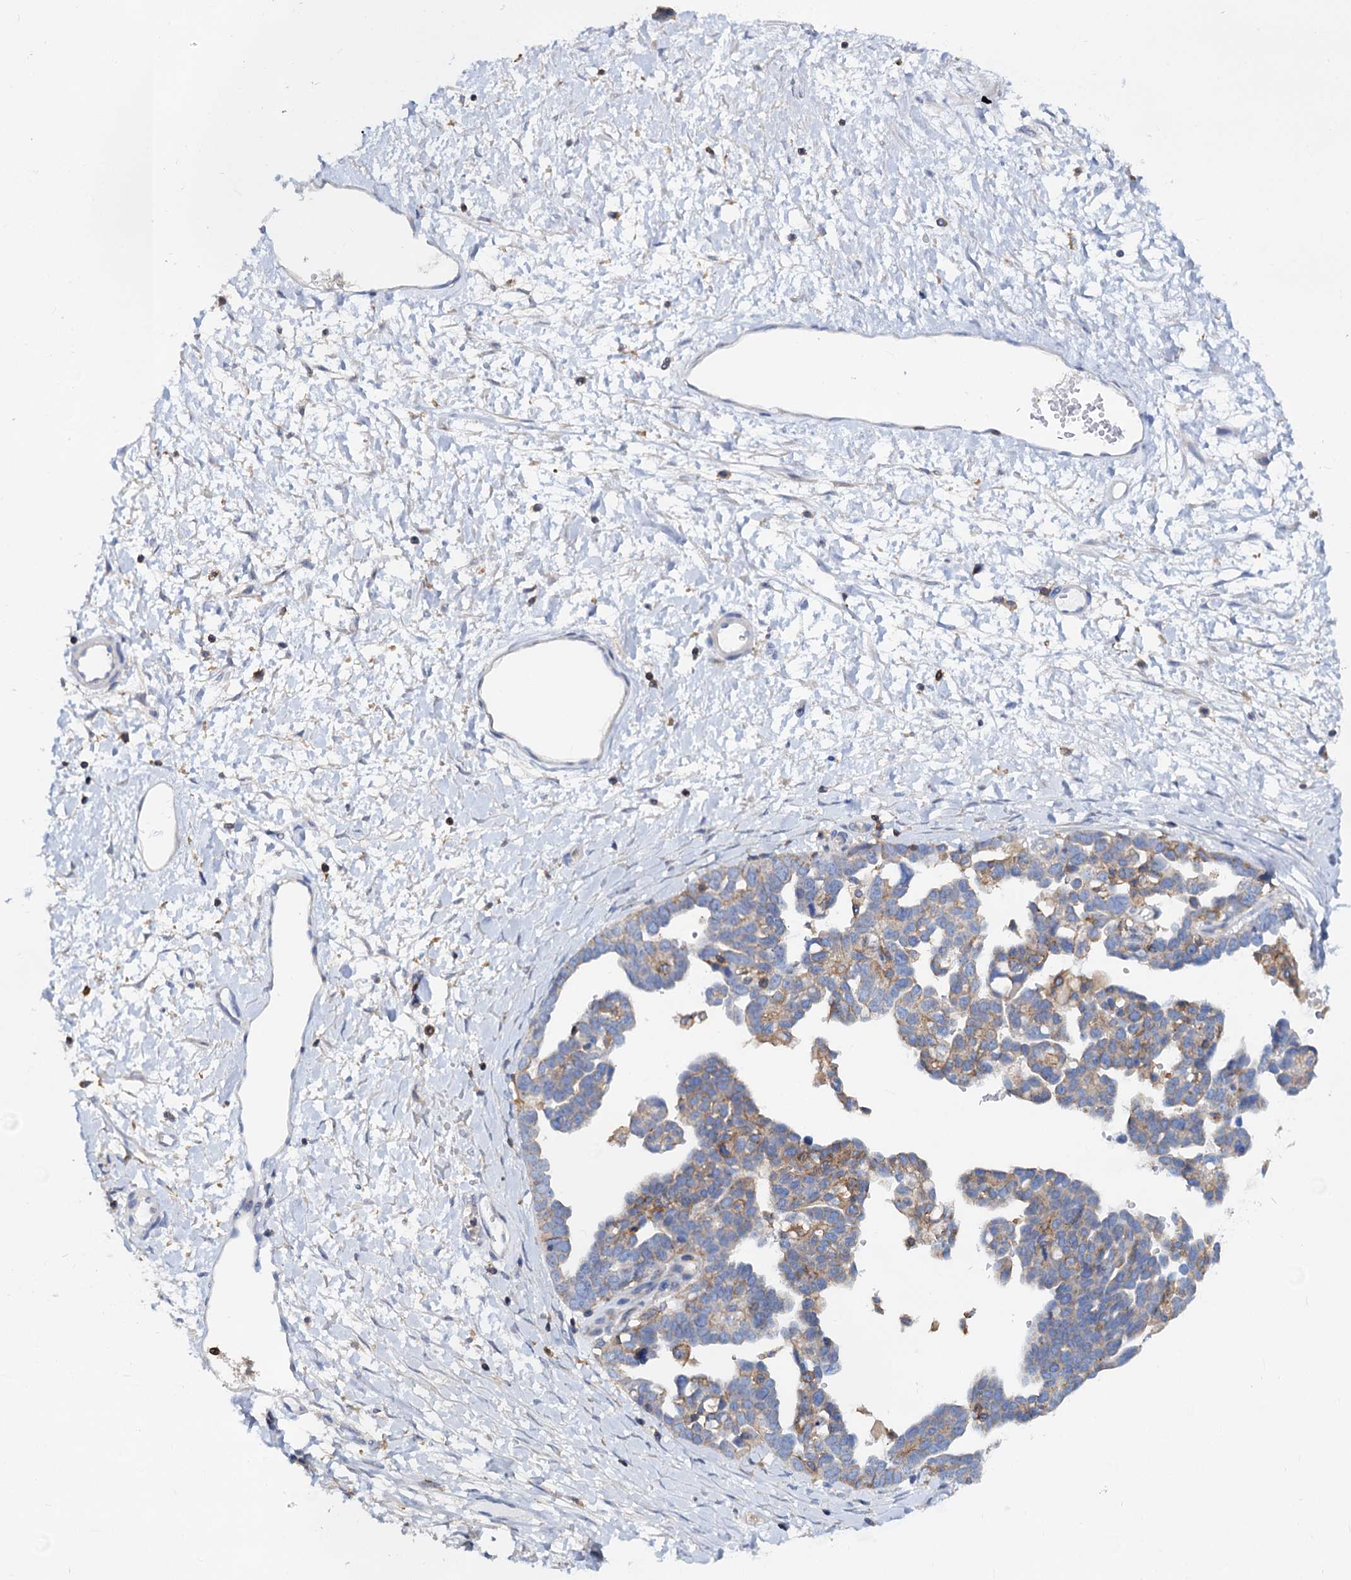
{"staining": {"intensity": "weak", "quantity": "25%-75%", "location": "cytoplasmic/membranous"}, "tissue": "ovarian cancer", "cell_type": "Tumor cells", "image_type": "cancer", "snomed": [{"axis": "morphology", "description": "Cystadenocarcinoma, serous, NOS"}, {"axis": "topography", "description": "Ovary"}], "caption": "IHC histopathology image of neoplastic tissue: serous cystadenocarcinoma (ovarian) stained using IHC exhibits low levels of weak protein expression localized specifically in the cytoplasmic/membranous of tumor cells, appearing as a cytoplasmic/membranous brown color.", "gene": "LRCH4", "patient": {"sex": "female", "age": 54}}